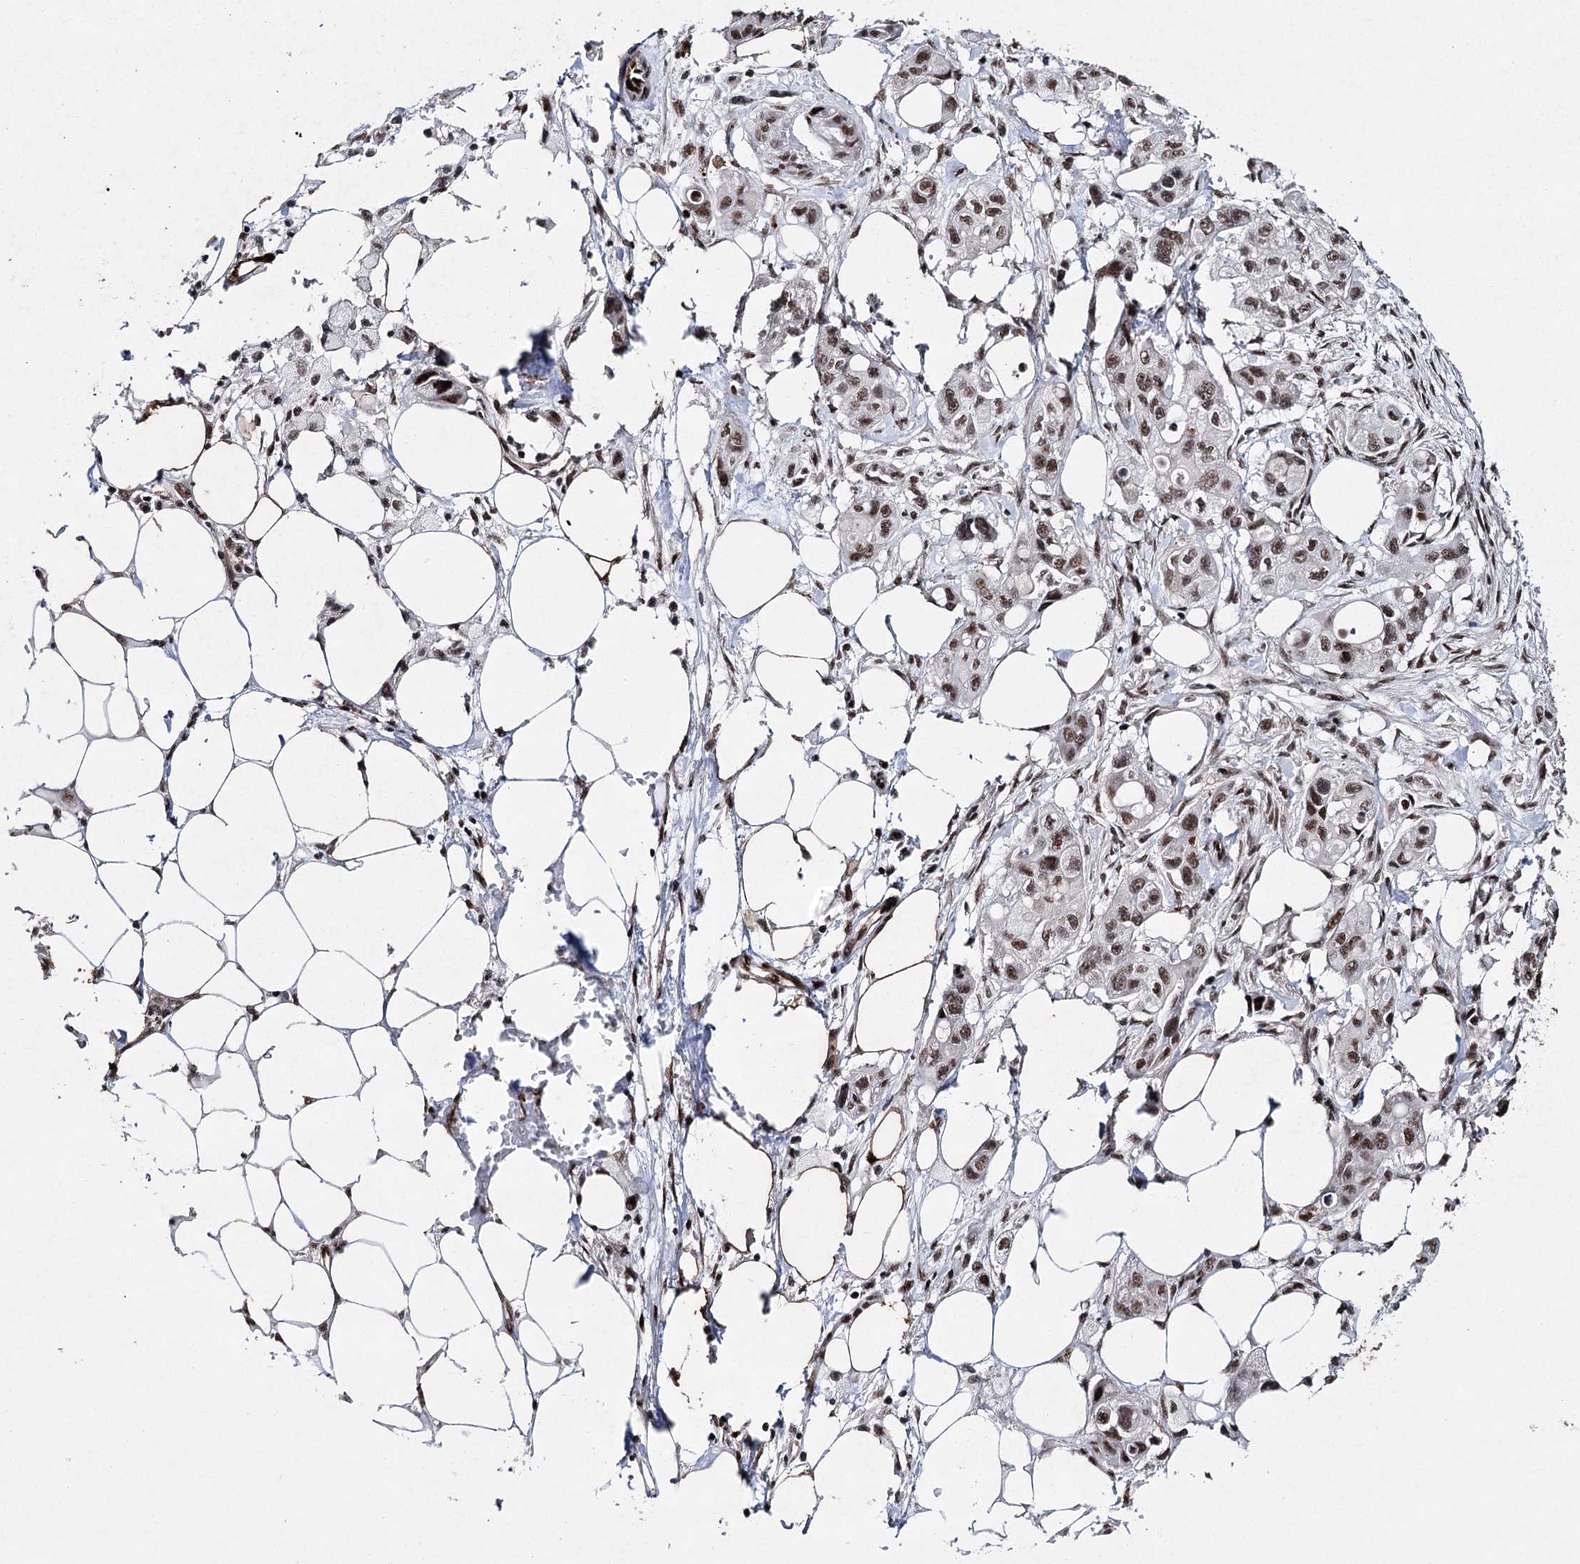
{"staining": {"intensity": "moderate", "quantity": ">75%", "location": "nuclear"}, "tissue": "pancreatic cancer", "cell_type": "Tumor cells", "image_type": "cancer", "snomed": [{"axis": "morphology", "description": "Adenocarcinoma, NOS"}, {"axis": "topography", "description": "Pancreas"}], "caption": "Immunohistochemistry (IHC) (DAB) staining of pancreatic cancer reveals moderate nuclear protein staining in about >75% of tumor cells.", "gene": "PDCD4", "patient": {"sex": "male", "age": 75}}